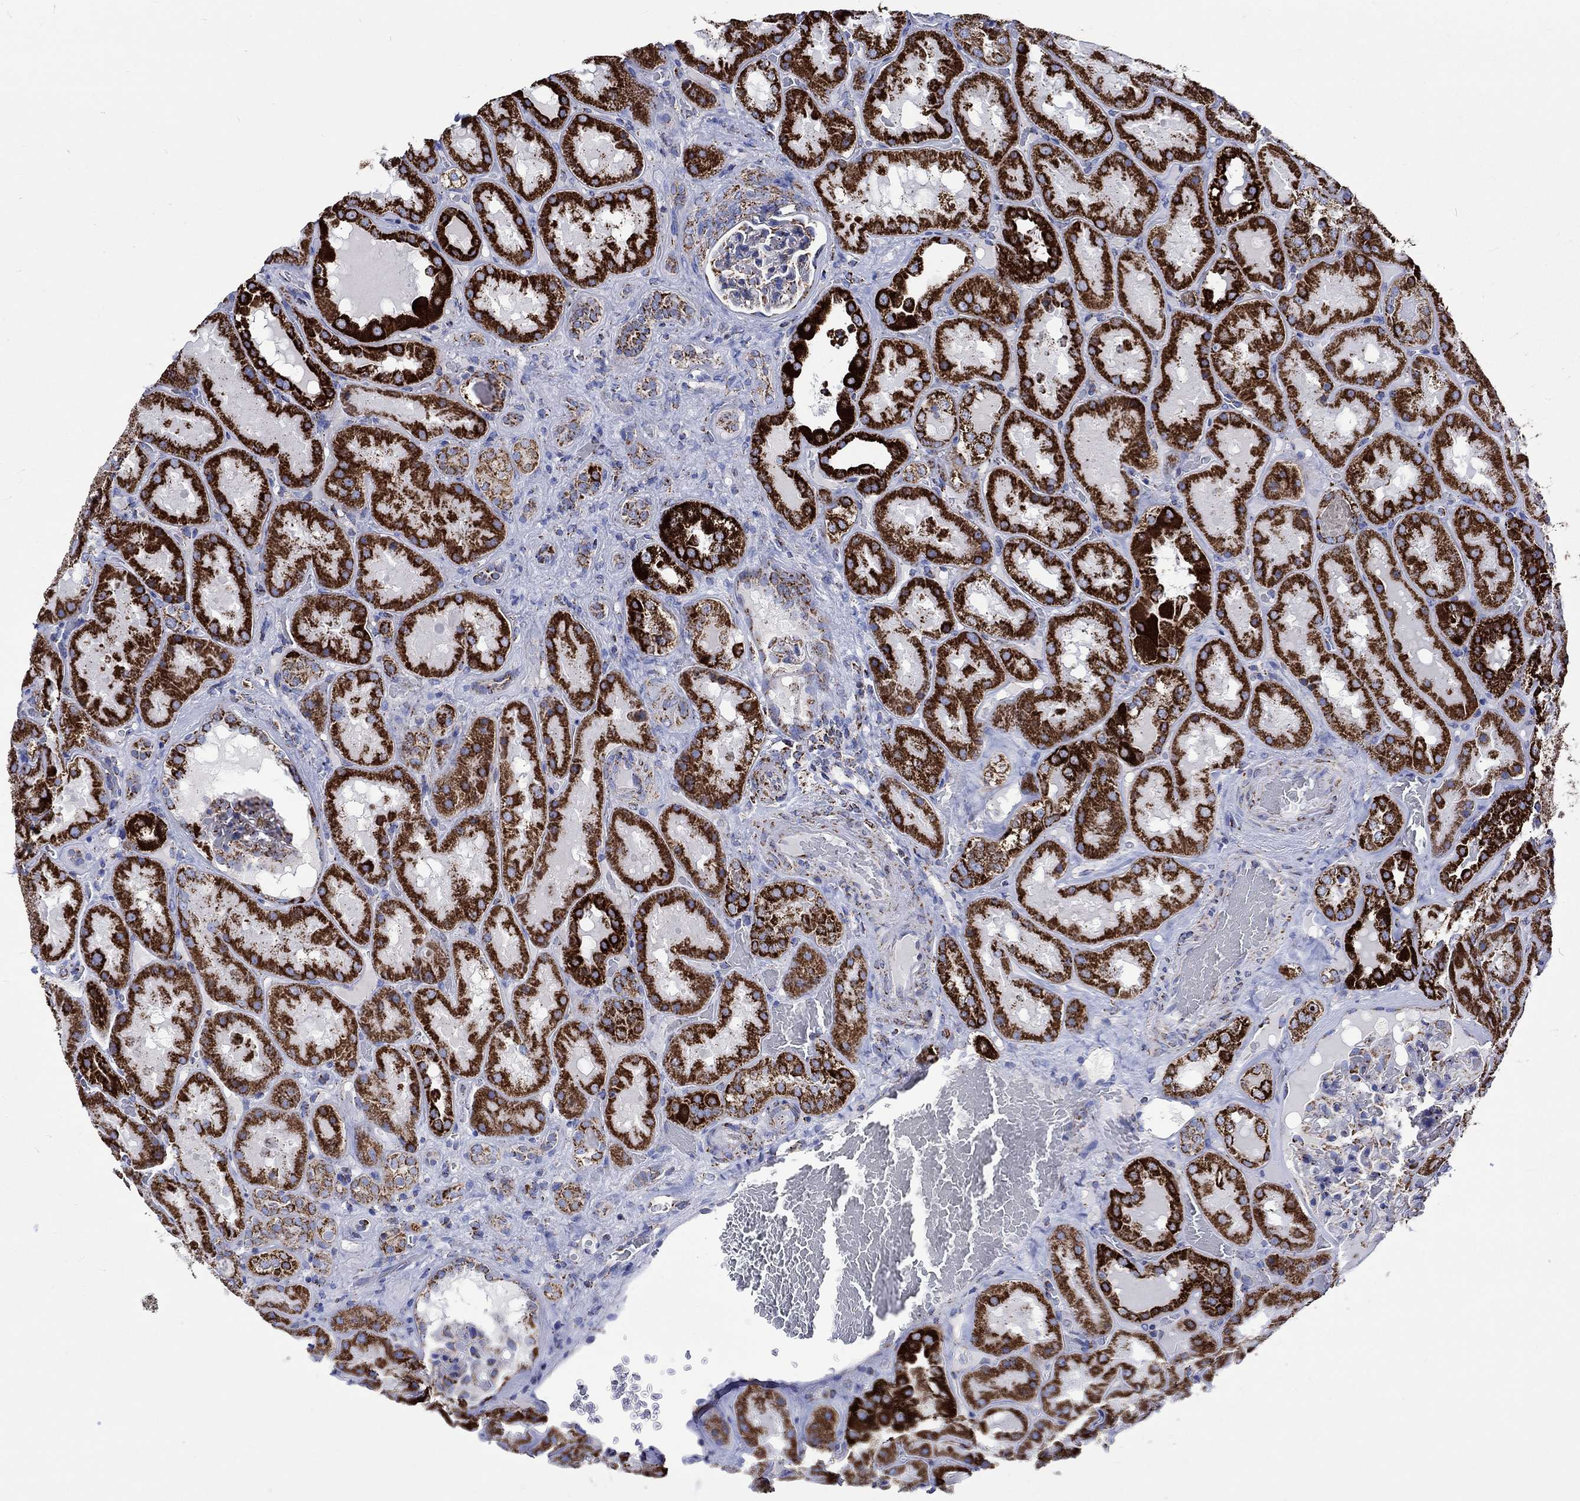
{"staining": {"intensity": "strong", "quantity": "<25%", "location": "cytoplasmic/membranous"}, "tissue": "kidney", "cell_type": "Cells in glomeruli", "image_type": "normal", "snomed": [{"axis": "morphology", "description": "Normal tissue, NOS"}, {"axis": "topography", "description": "Kidney"}], "caption": "DAB (3,3'-diaminobenzidine) immunohistochemical staining of unremarkable human kidney exhibits strong cytoplasmic/membranous protein staining in about <25% of cells in glomeruli.", "gene": "RCE1", "patient": {"sex": "male", "age": 73}}